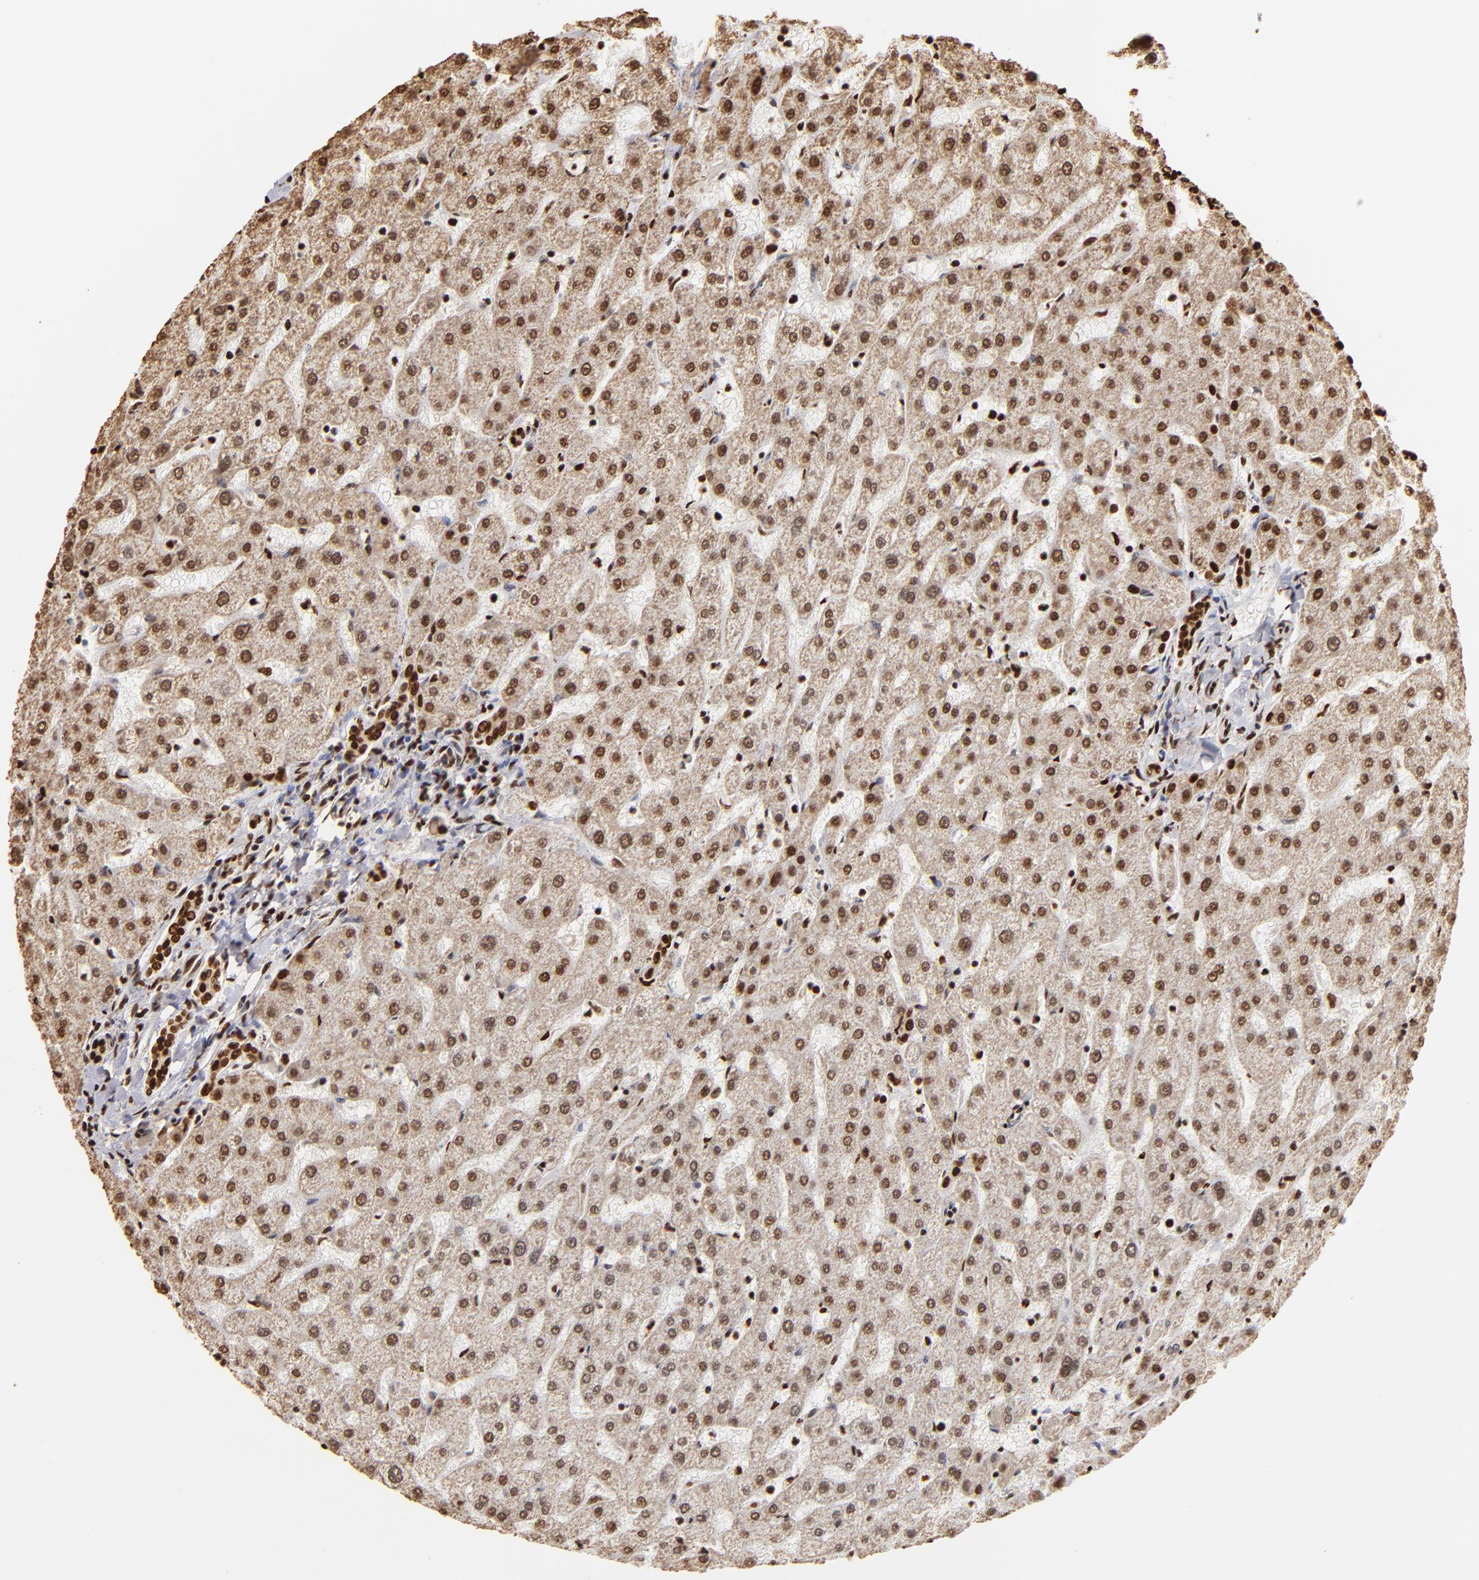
{"staining": {"intensity": "strong", "quantity": ">75%", "location": "cytoplasmic/membranous,nuclear"}, "tissue": "liver", "cell_type": "Cholangiocytes", "image_type": "normal", "snomed": [{"axis": "morphology", "description": "Normal tissue, NOS"}, {"axis": "topography", "description": "Liver"}], "caption": "A micrograph of liver stained for a protein demonstrates strong cytoplasmic/membranous,nuclear brown staining in cholangiocytes. The staining is performed using DAB brown chromogen to label protein expression. The nuclei are counter-stained blue using hematoxylin.", "gene": "ILF3", "patient": {"sex": "male", "age": 67}}